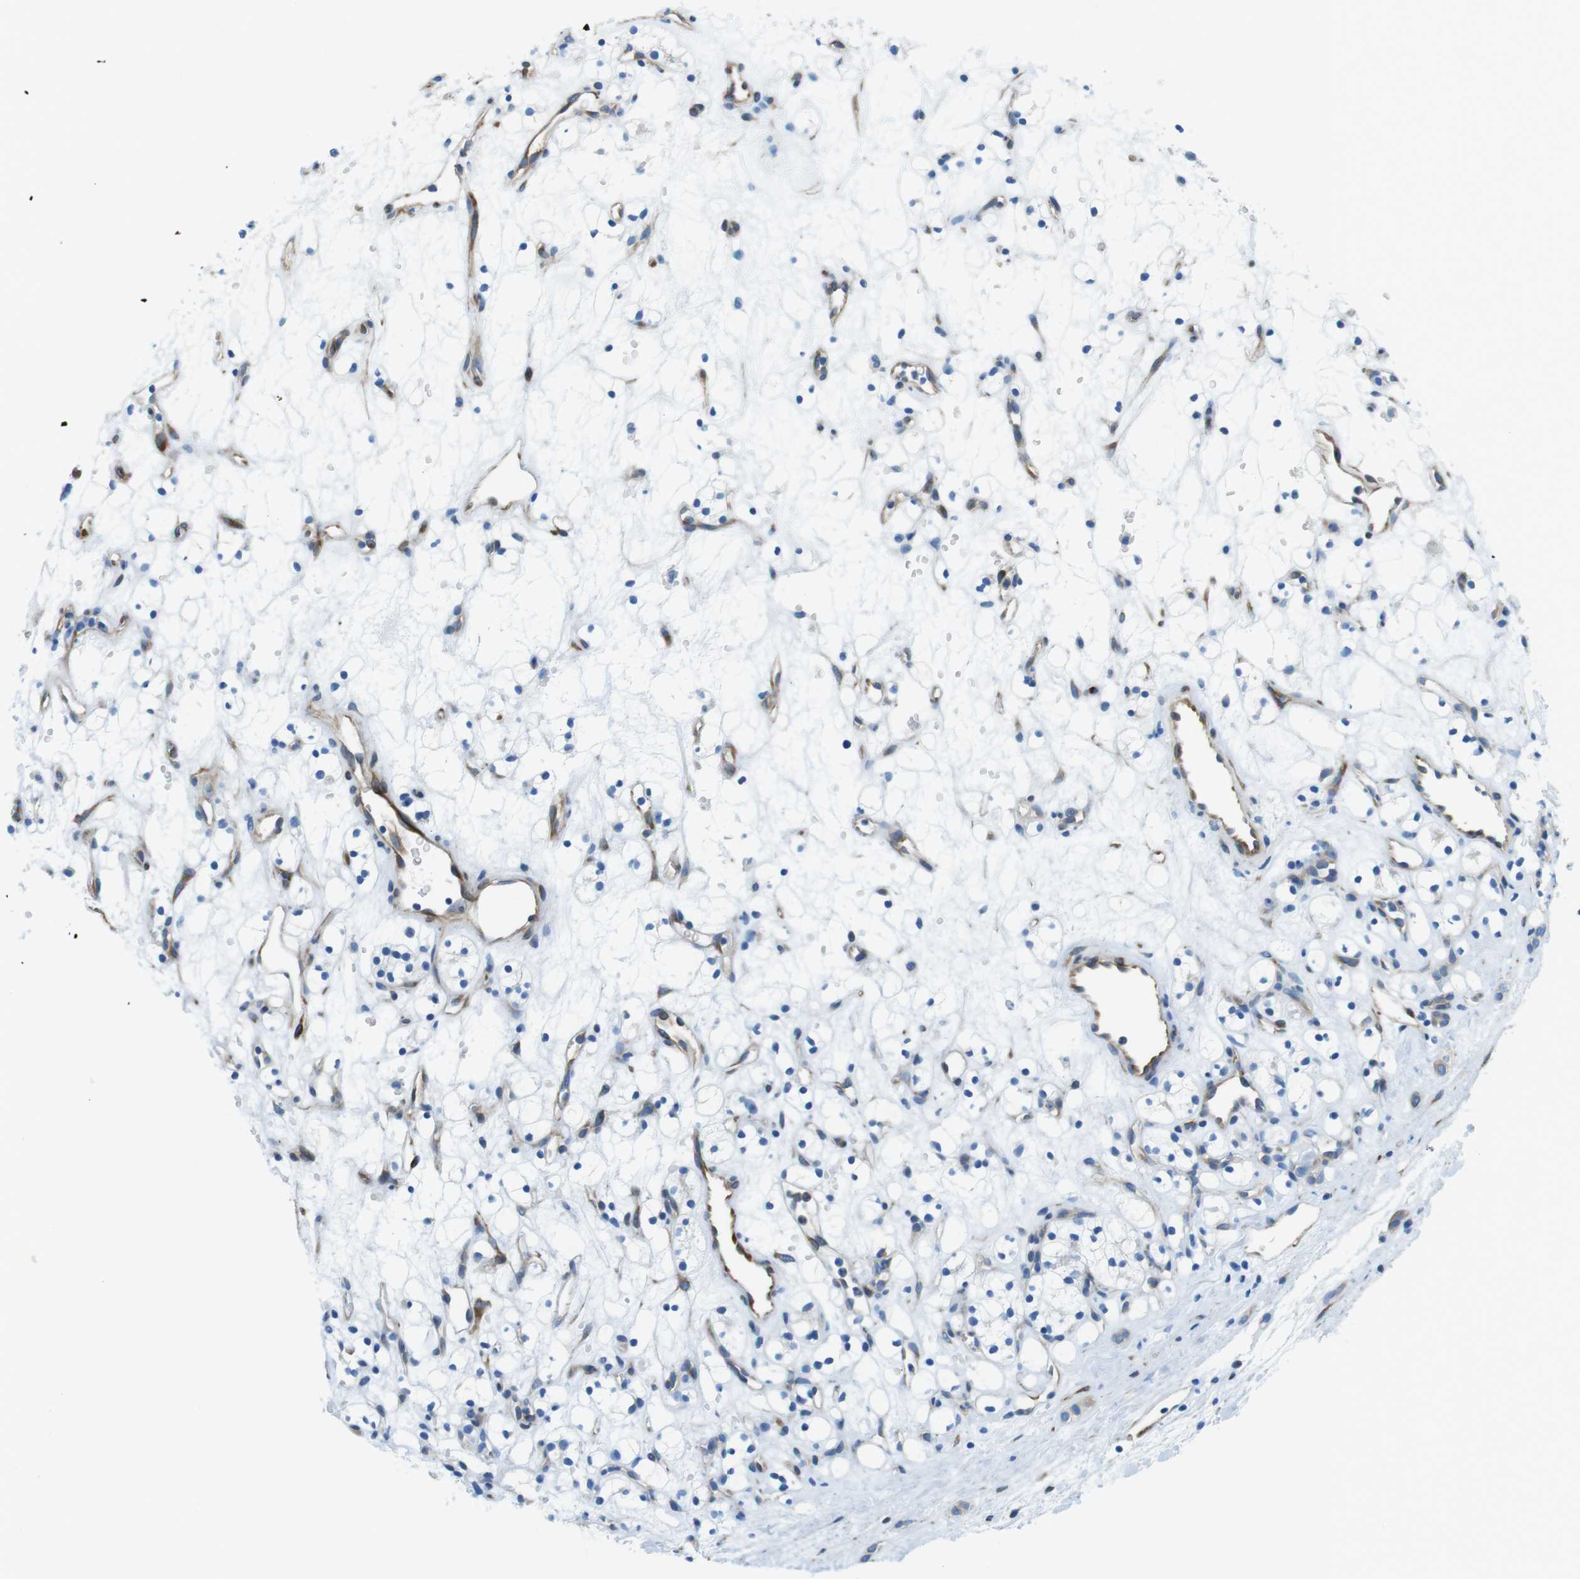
{"staining": {"intensity": "negative", "quantity": "none", "location": "none"}, "tissue": "renal cancer", "cell_type": "Tumor cells", "image_type": "cancer", "snomed": [{"axis": "morphology", "description": "Adenocarcinoma, NOS"}, {"axis": "topography", "description": "Kidney"}], "caption": "A high-resolution photomicrograph shows IHC staining of adenocarcinoma (renal), which reveals no significant staining in tumor cells. (DAB (3,3'-diaminobenzidine) immunohistochemistry (IHC) with hematoxylin counter stain).", "gene": "EMP2", "patient": {"sex": "female", "age": 60}}